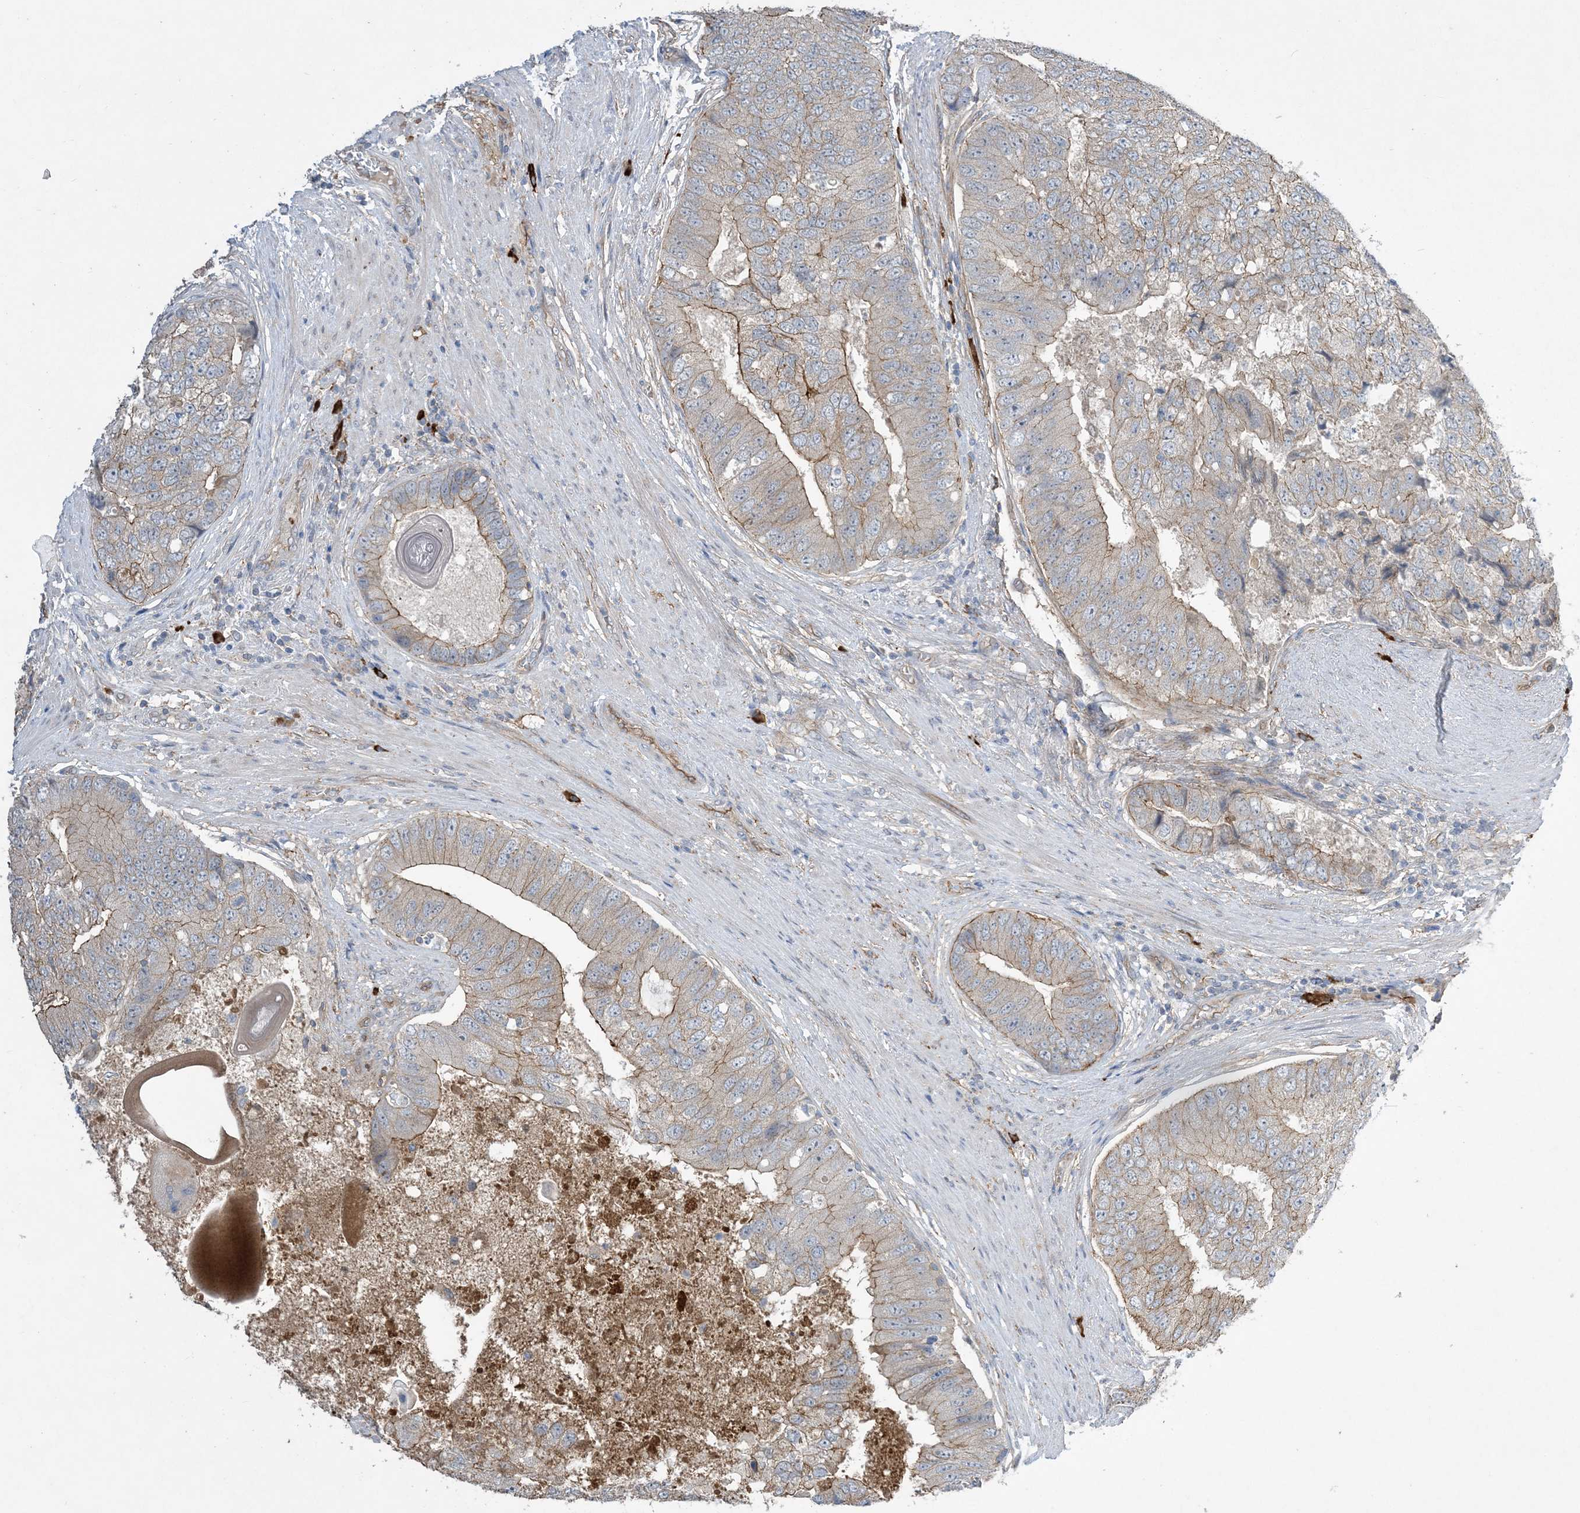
{"staining": {"intensity": "moderate", "quantity": "<25%", "location": "cytoplasmic/membranous"}, "tissue": "prostate cancer", "cell_type": "Tumor cells", "image_type": "cancer", "snomed": [{"axis": "morphology", "description": "Adenocarcinoma, High grade"}, {"axis": "topography", "description": "Prostate"}], "caption": "Immunohistochemistry (IHC) photomicrograph of neoplastic tissue: prostate cancer (high-grade adenocarcinoma) stained using IHC shows low levels of moderate protein expression localized specifically in the cytoplasmic/membranous of tumor cells, appearing as a cytoplasmic/membranous brown color.", "gene": "AOC1", "patient": {"sex": "male", "age": 70}}